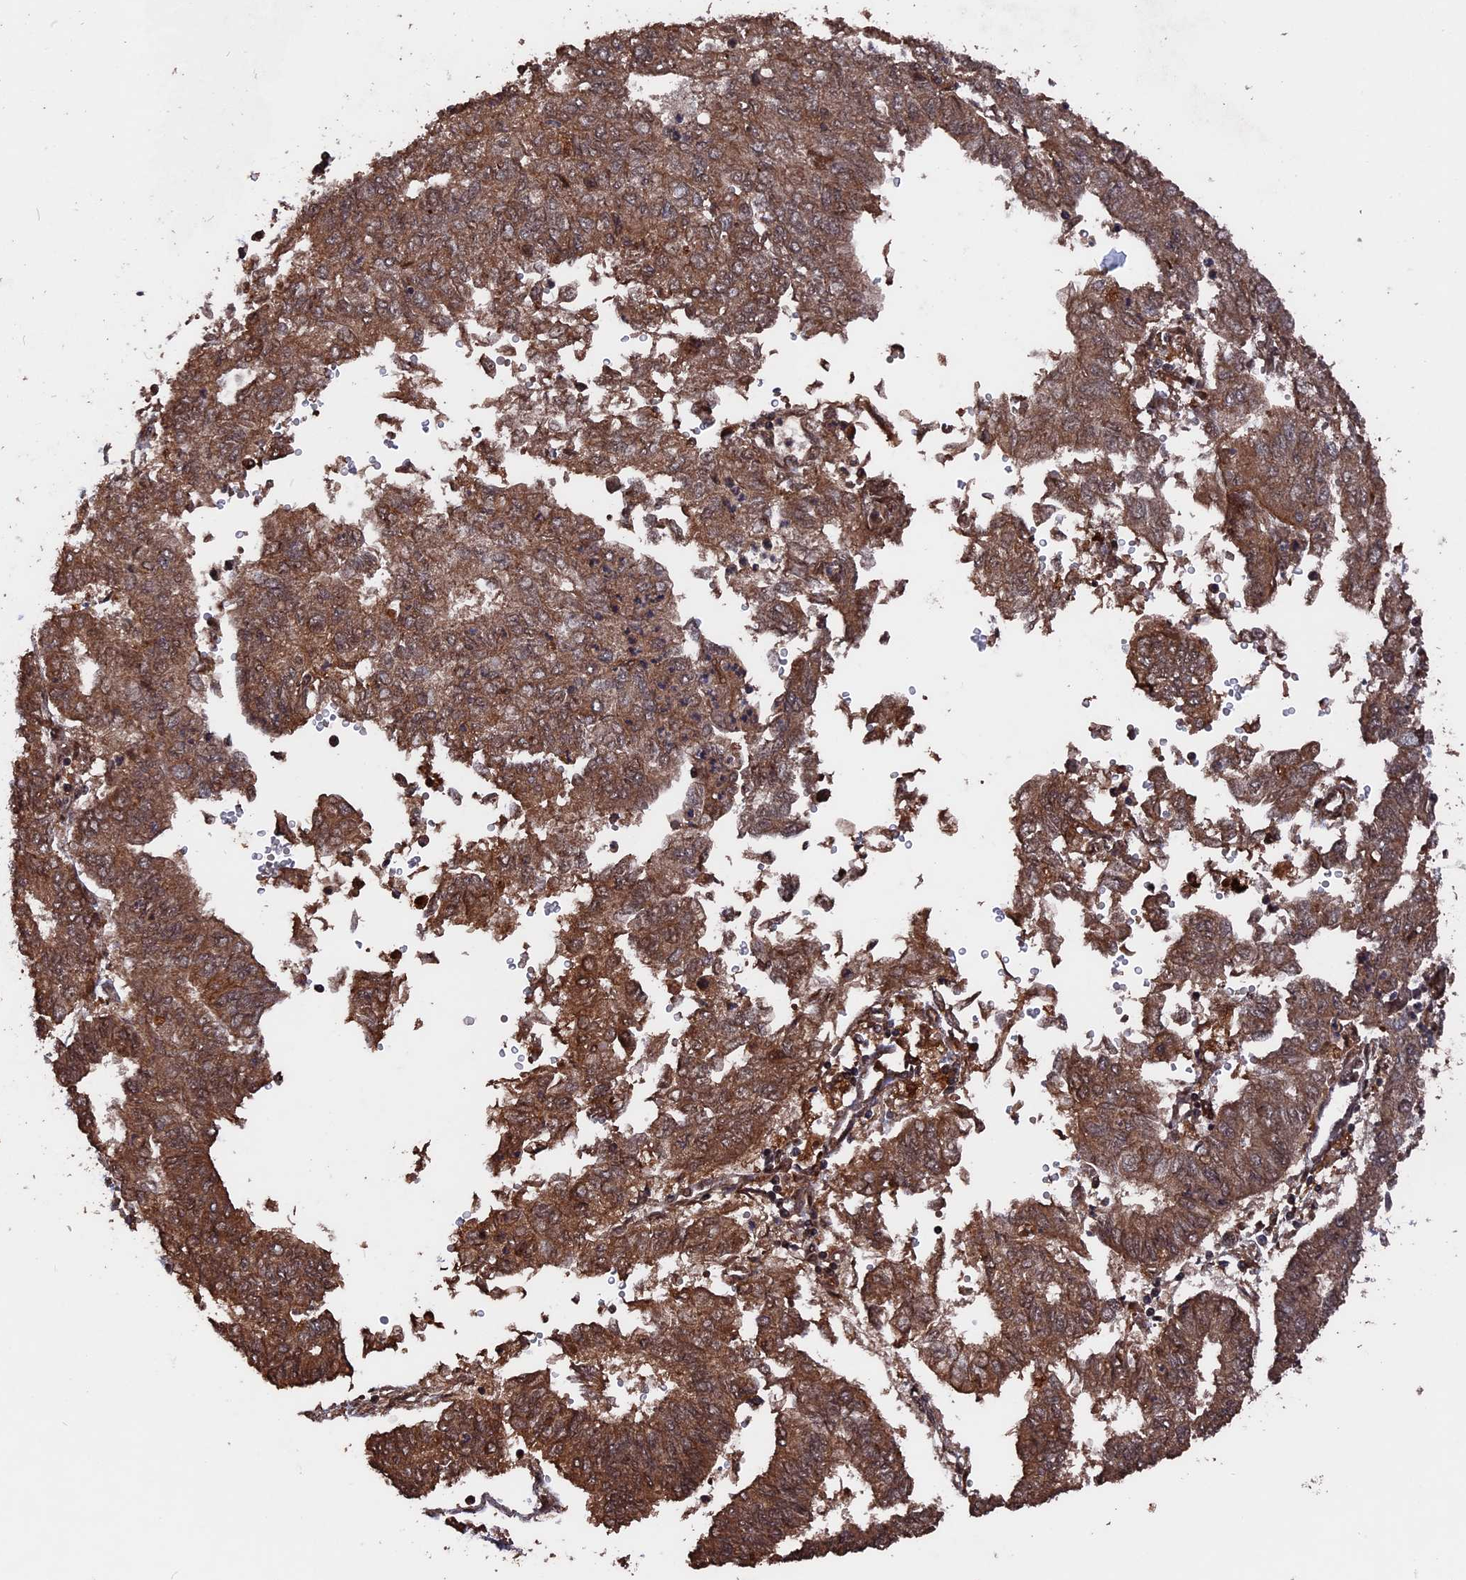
{"staining": {"intensity": "moderate", "quantity": ">75%", "location": "cytoplasmic/membranous,nuclear"}, "tissue": "endometrial cancer", "cell_type": "Tumor cells", "image_type": "cancer", "snomed": [{"axis": "morphology", "description": "Adenocarcinoma, NOS"}, {"axis": "topography", "description": "Endometrium"}], "caption": "Tumor cells exhibit medium levels of moderate cytoplasmic/membranous and nuclear staining in about >75% of cells in human adenocarcinoma (endometrial).", "gene": "TELO2", "patient": {"sex": "female", "age": 68}}